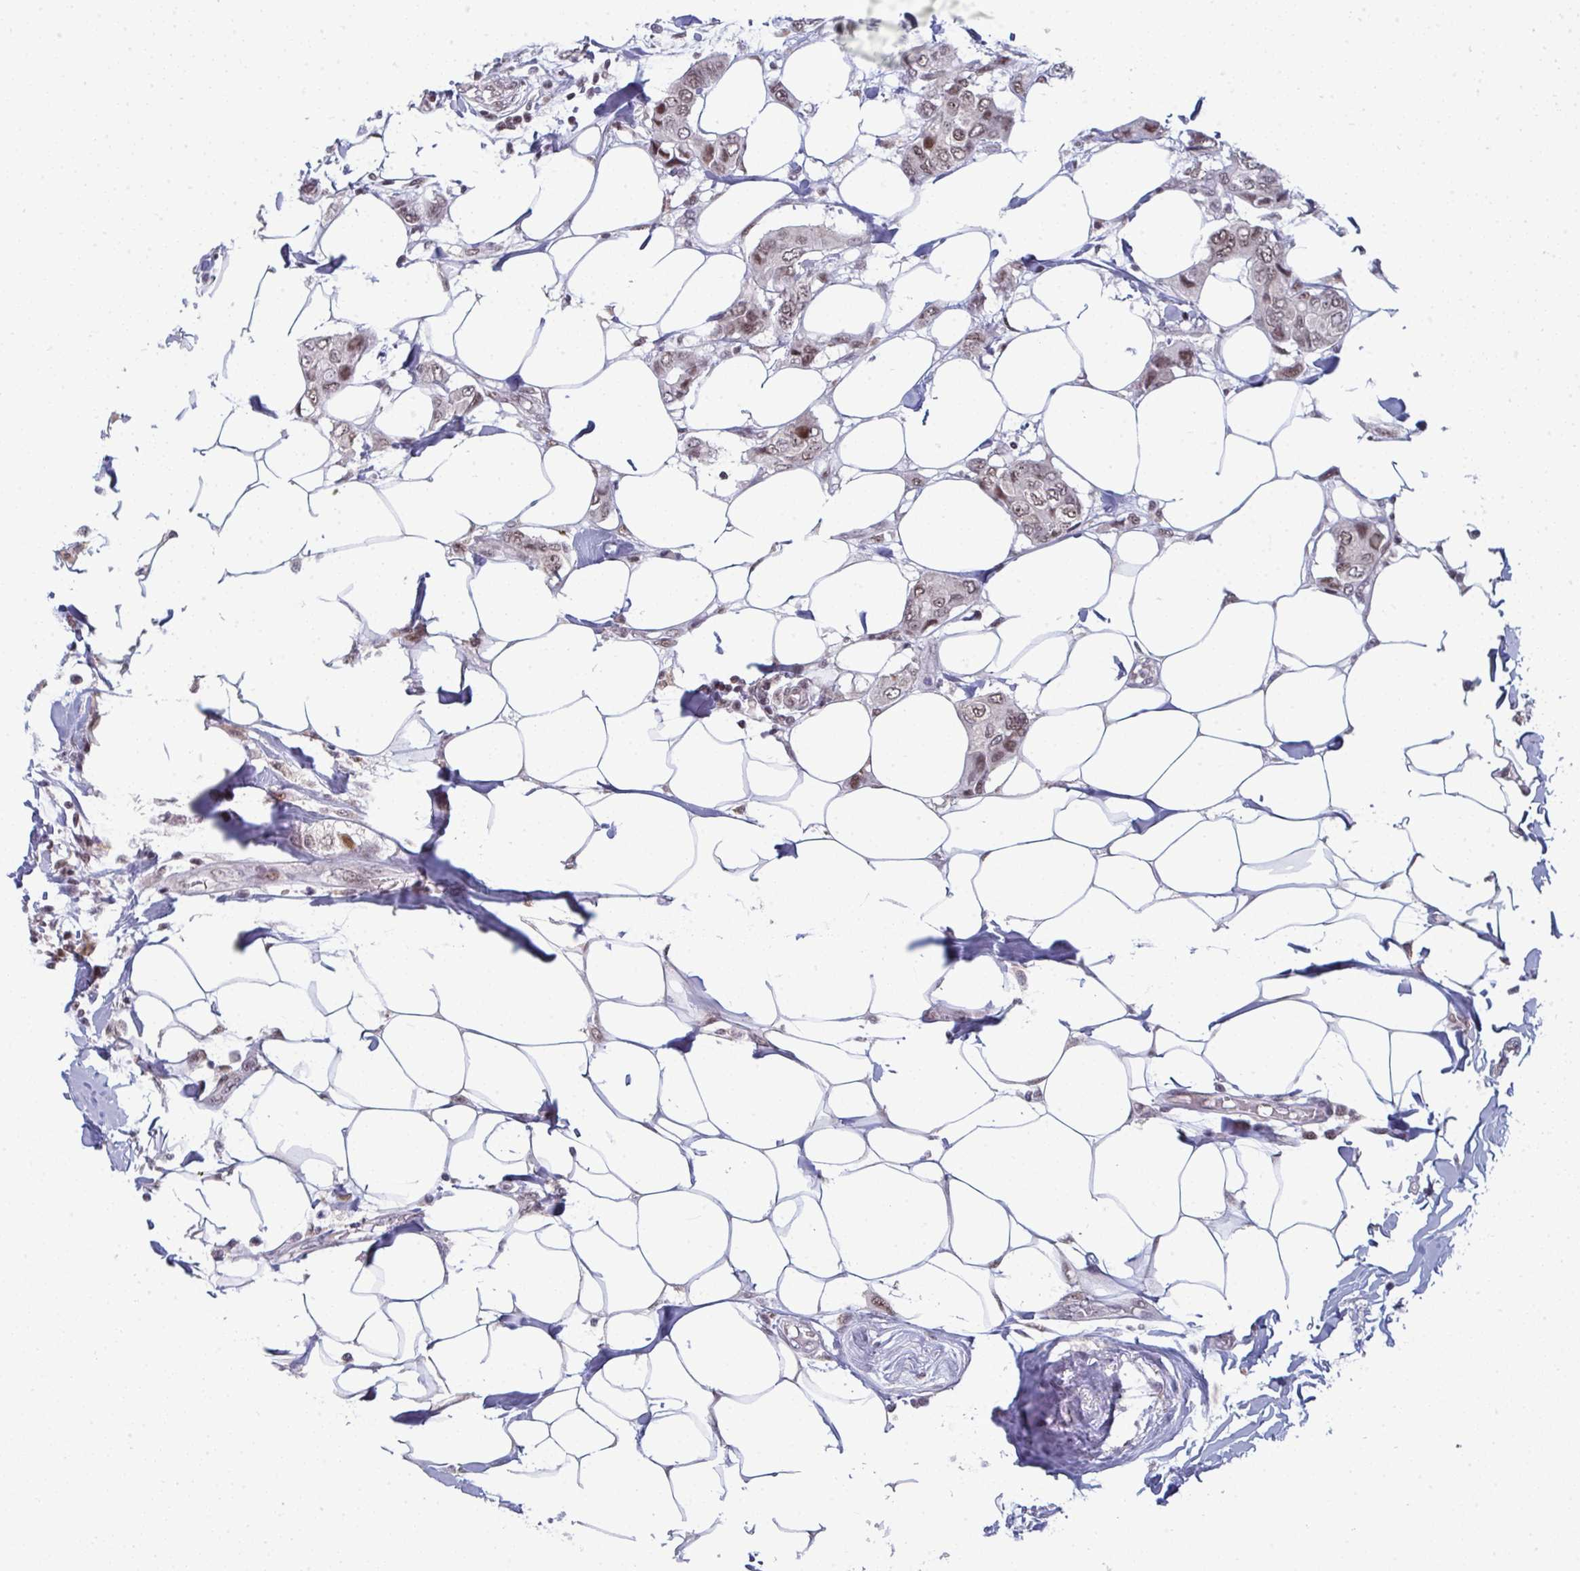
{"staining": {"intensity": "weak", "quantity": ">75%", "location": "nuclear"}, "tissue": "breast cancer", "cell_type": "Tumor cells", "image_type": "cancer", "snomed": [{"axis": "morphology", "description": "Lobular carcinoma"}, {"axis": "topography", "description": "Breast"}], "caption": "Lobular carcinoma (breast) stained with a brown dye shows weak nuclear positive expression in about >75% of tumor cells.", "gene": "ATF1", "patient": {"sex": "female", "age": 51}}